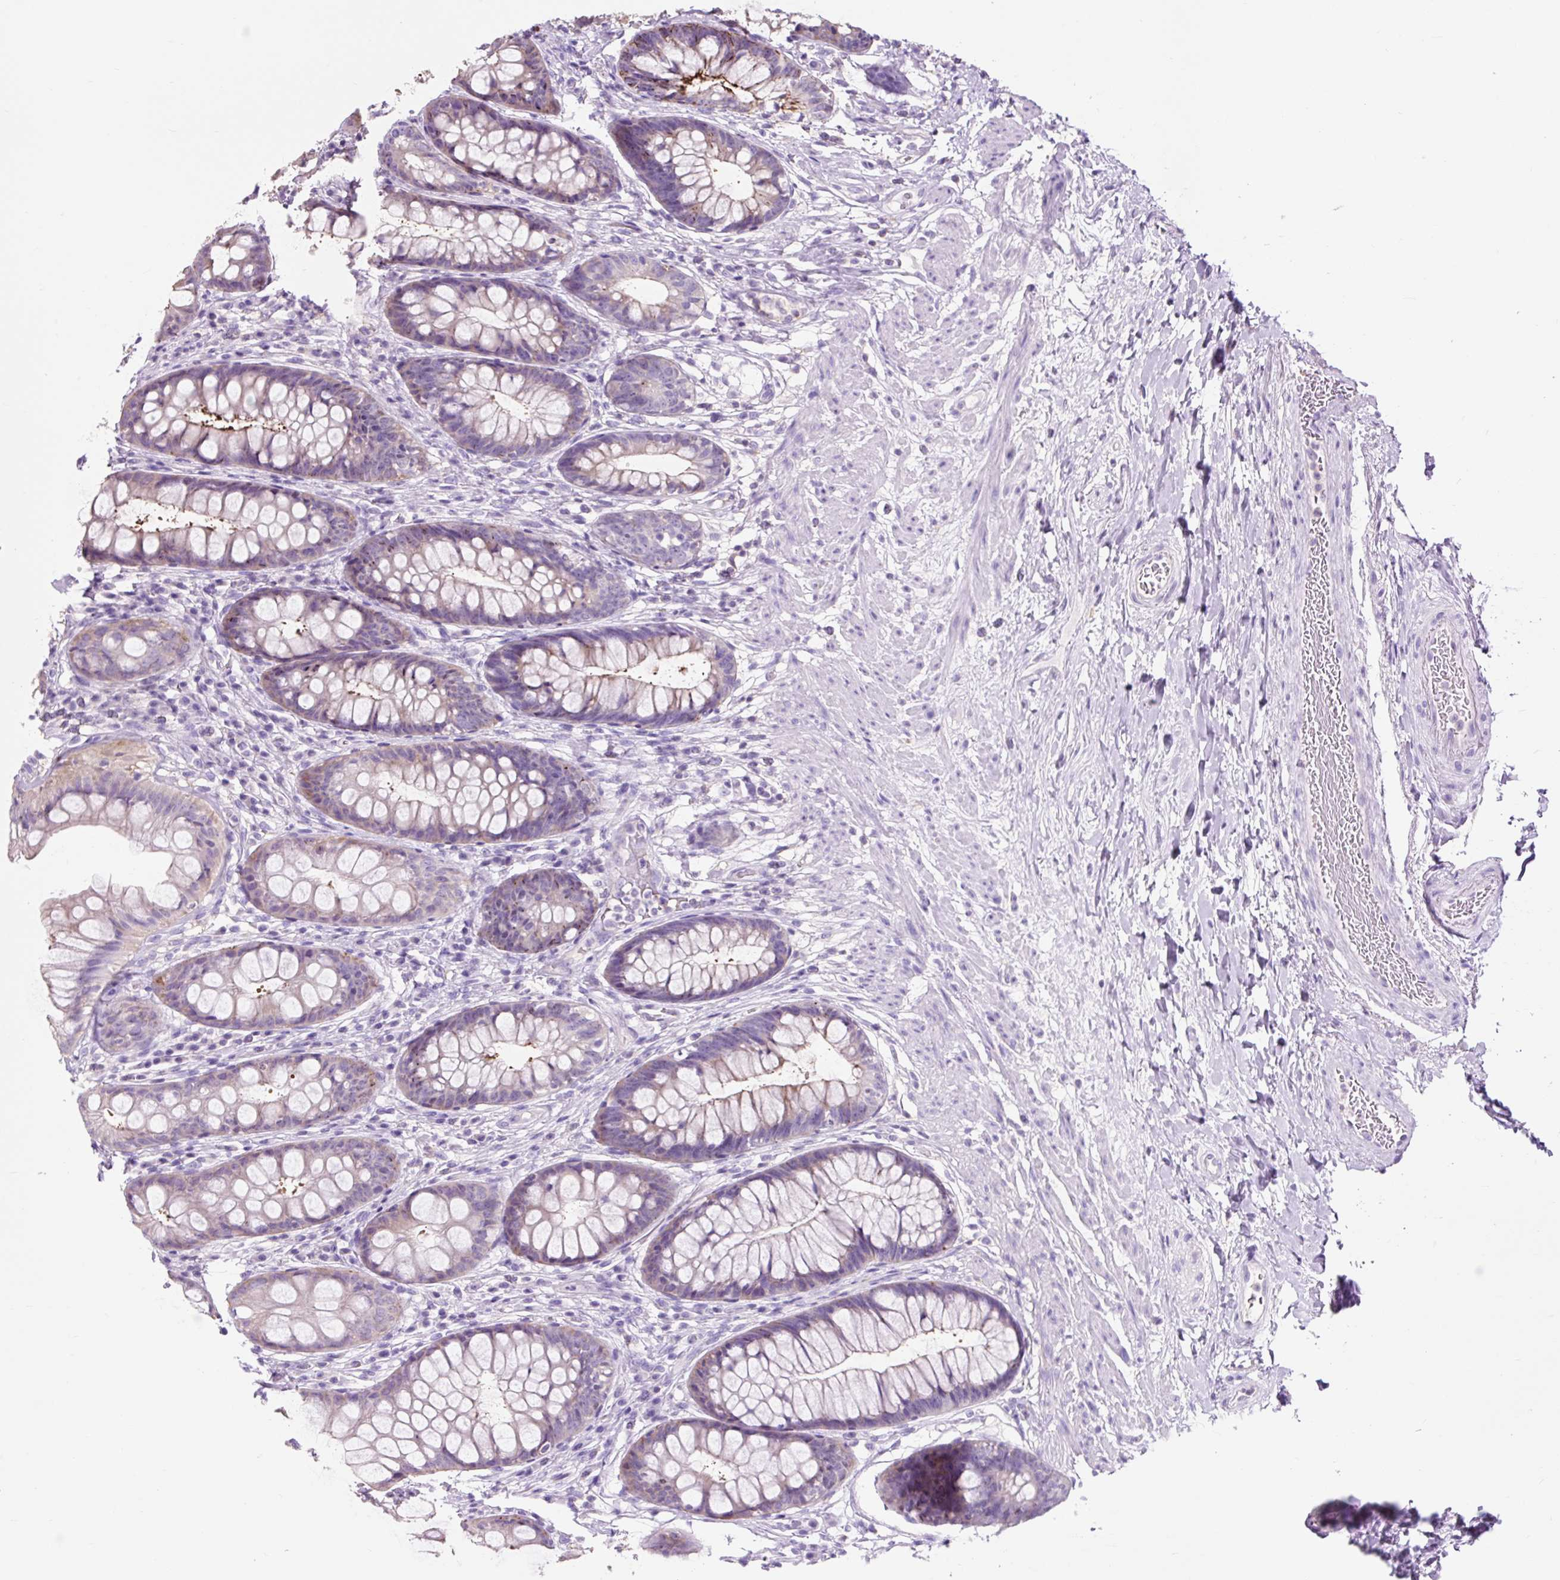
{"staining": {"intensity": "weak", "quantity": "<25%", "location": "cytoplasmic/membranous"}, "tissue": "rectum", "cell_type": "Glandular cells", "image_type": "normal", "snomed": [{"axis": "morphology", "description": "Normal tissue, NOS"}, {"axis": "topography", "description": "Rectum"}], "caption": "A high-resolution micrograph shows immunohistochemistry (IHC) staining of benign rectum, which exhibits no significant staining in glandular cells.", "gene": "OR10A7", "patient": {"sex": "male", "age": 74}}